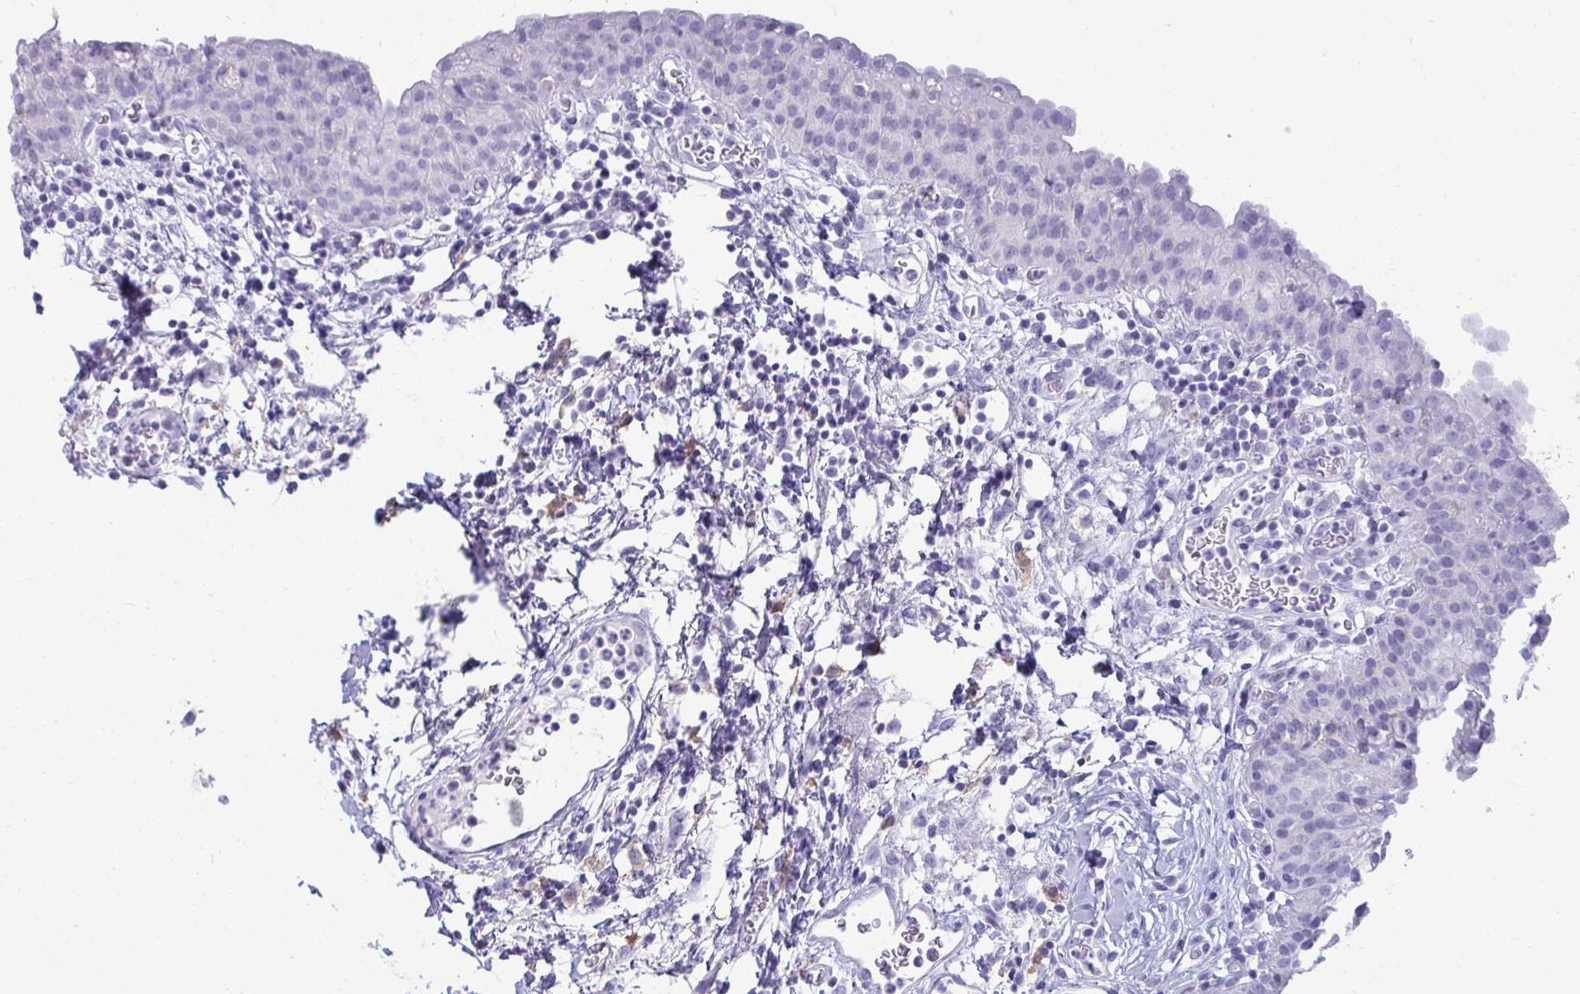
{"staining": {"intensity": "negative", "quantity": "none", "location": "none"}, "tissue": "urinary bladder", "cell_type": "Urothelial cells", "image_type": "normal", "snomed": [{"axis": "morphology", "description": "Normal tissue, NOS"}, {"axis": "morphology", "description": "Inflammation, NOS"}, {"axis": "topography", "description": "Urinary bladder"}], "caption": "IHC photomicrograph of unremarkable urinary bladder: urinary bladder stained with DAB (3,3'-diaminobenzidine) shows no significant protein expression in urothelial cells.", "gene": "ANKRD60", "patient": {"sex": "male", "age": 57}}